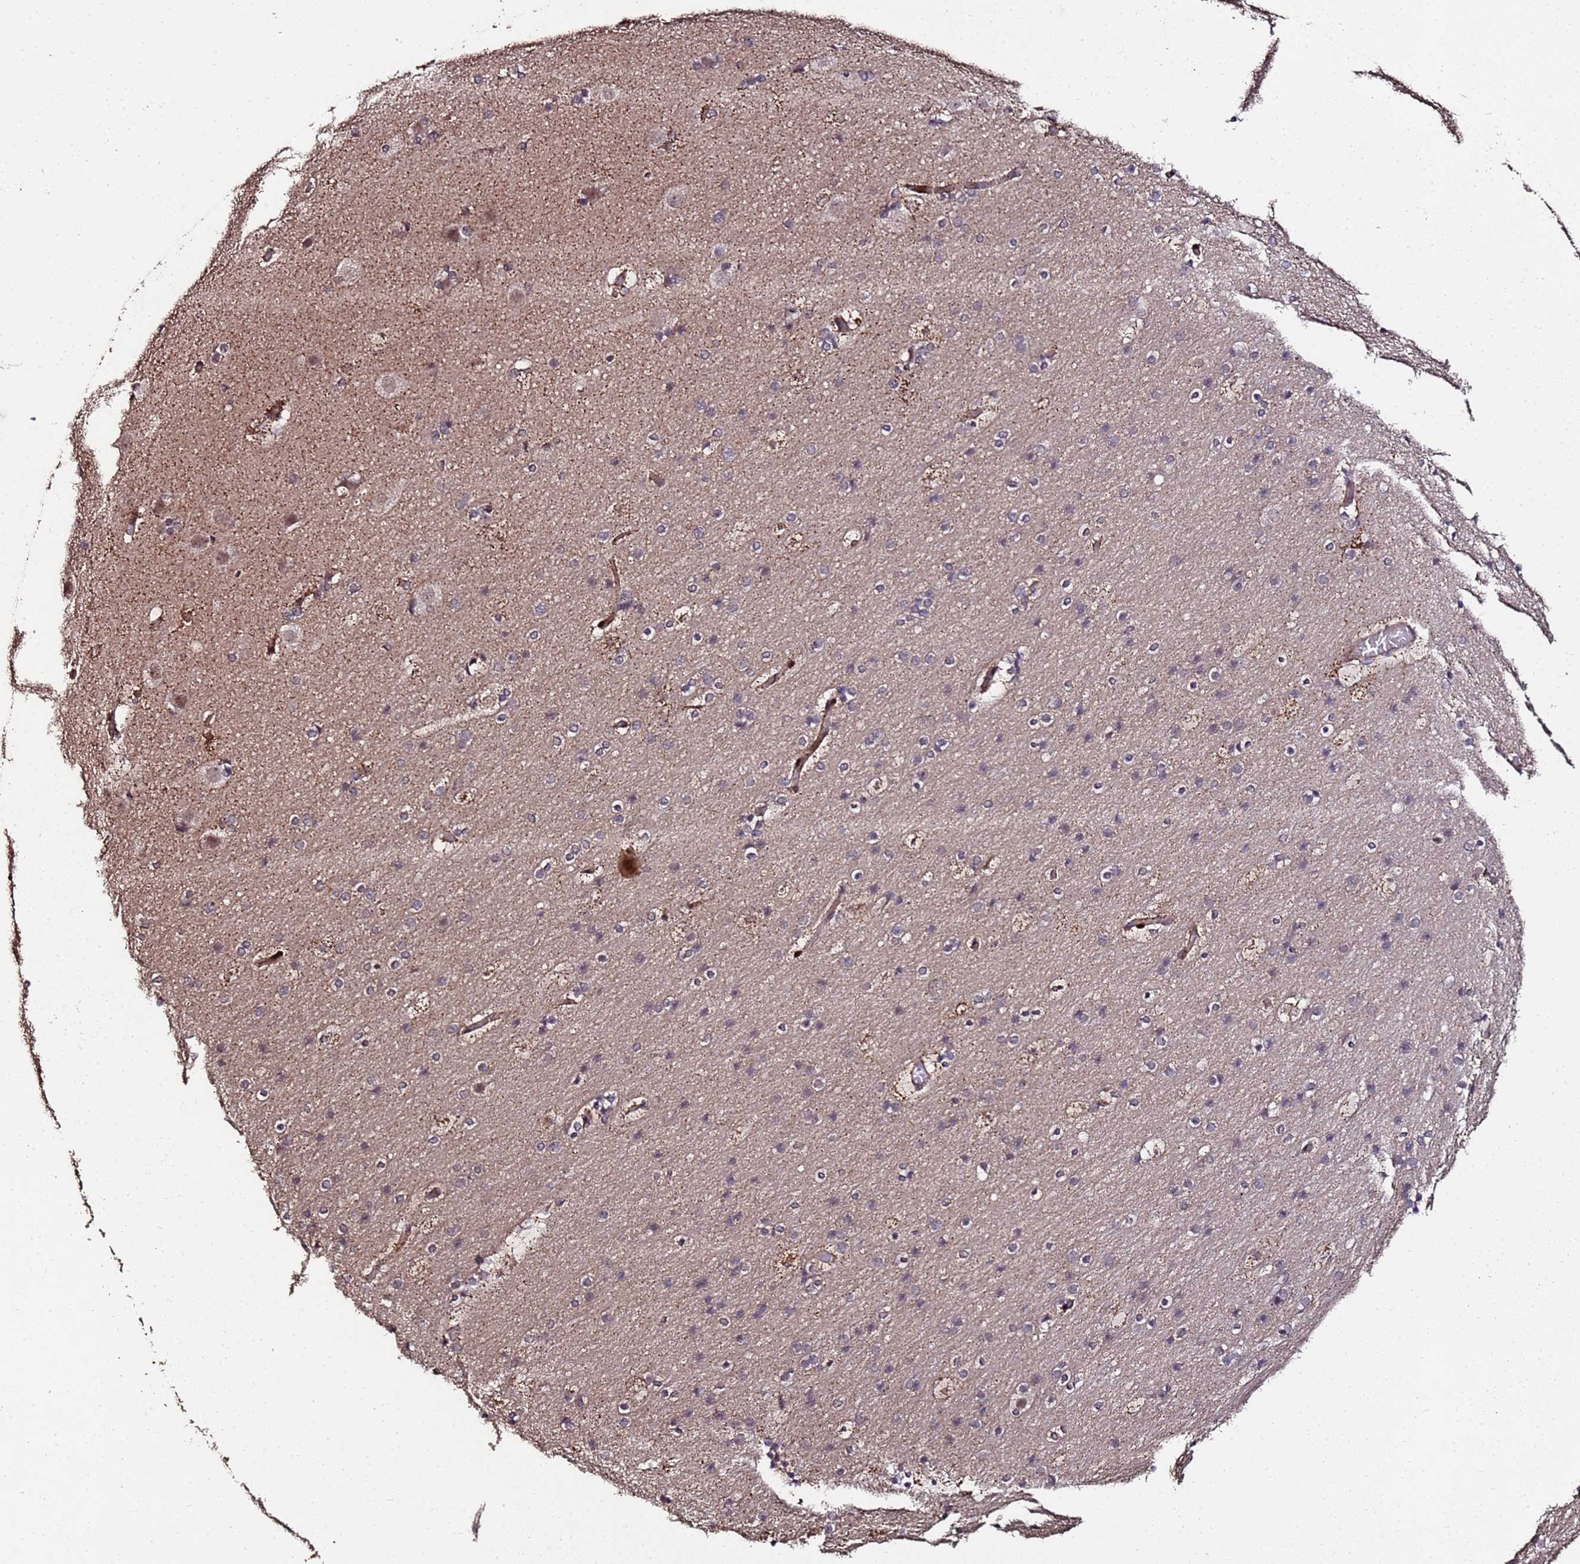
{"staining": {"intensity": "moderate", "quantity": ">75%", "location": "cytoplasmic/membranous,nuclear"}, "tissue": "cerebral cortex", "cell_type": "Endothelial cells", "image_type": "normal", "snomed": [{"axis": "morphology", "description": "Normal tissue, NOS"}, {"axis": "topography", "description": "Cerebral cortex"}], "caption": "Moderate cytoplasmic/membranous,nuclear staining for a protein is appreciated in approximately >75% of endothelial cells of unremarkable cerebral cortex using immunohistochemistry (IHC).", "gene": "PRODH", "patient": {"sex": "male", "age": 57}}